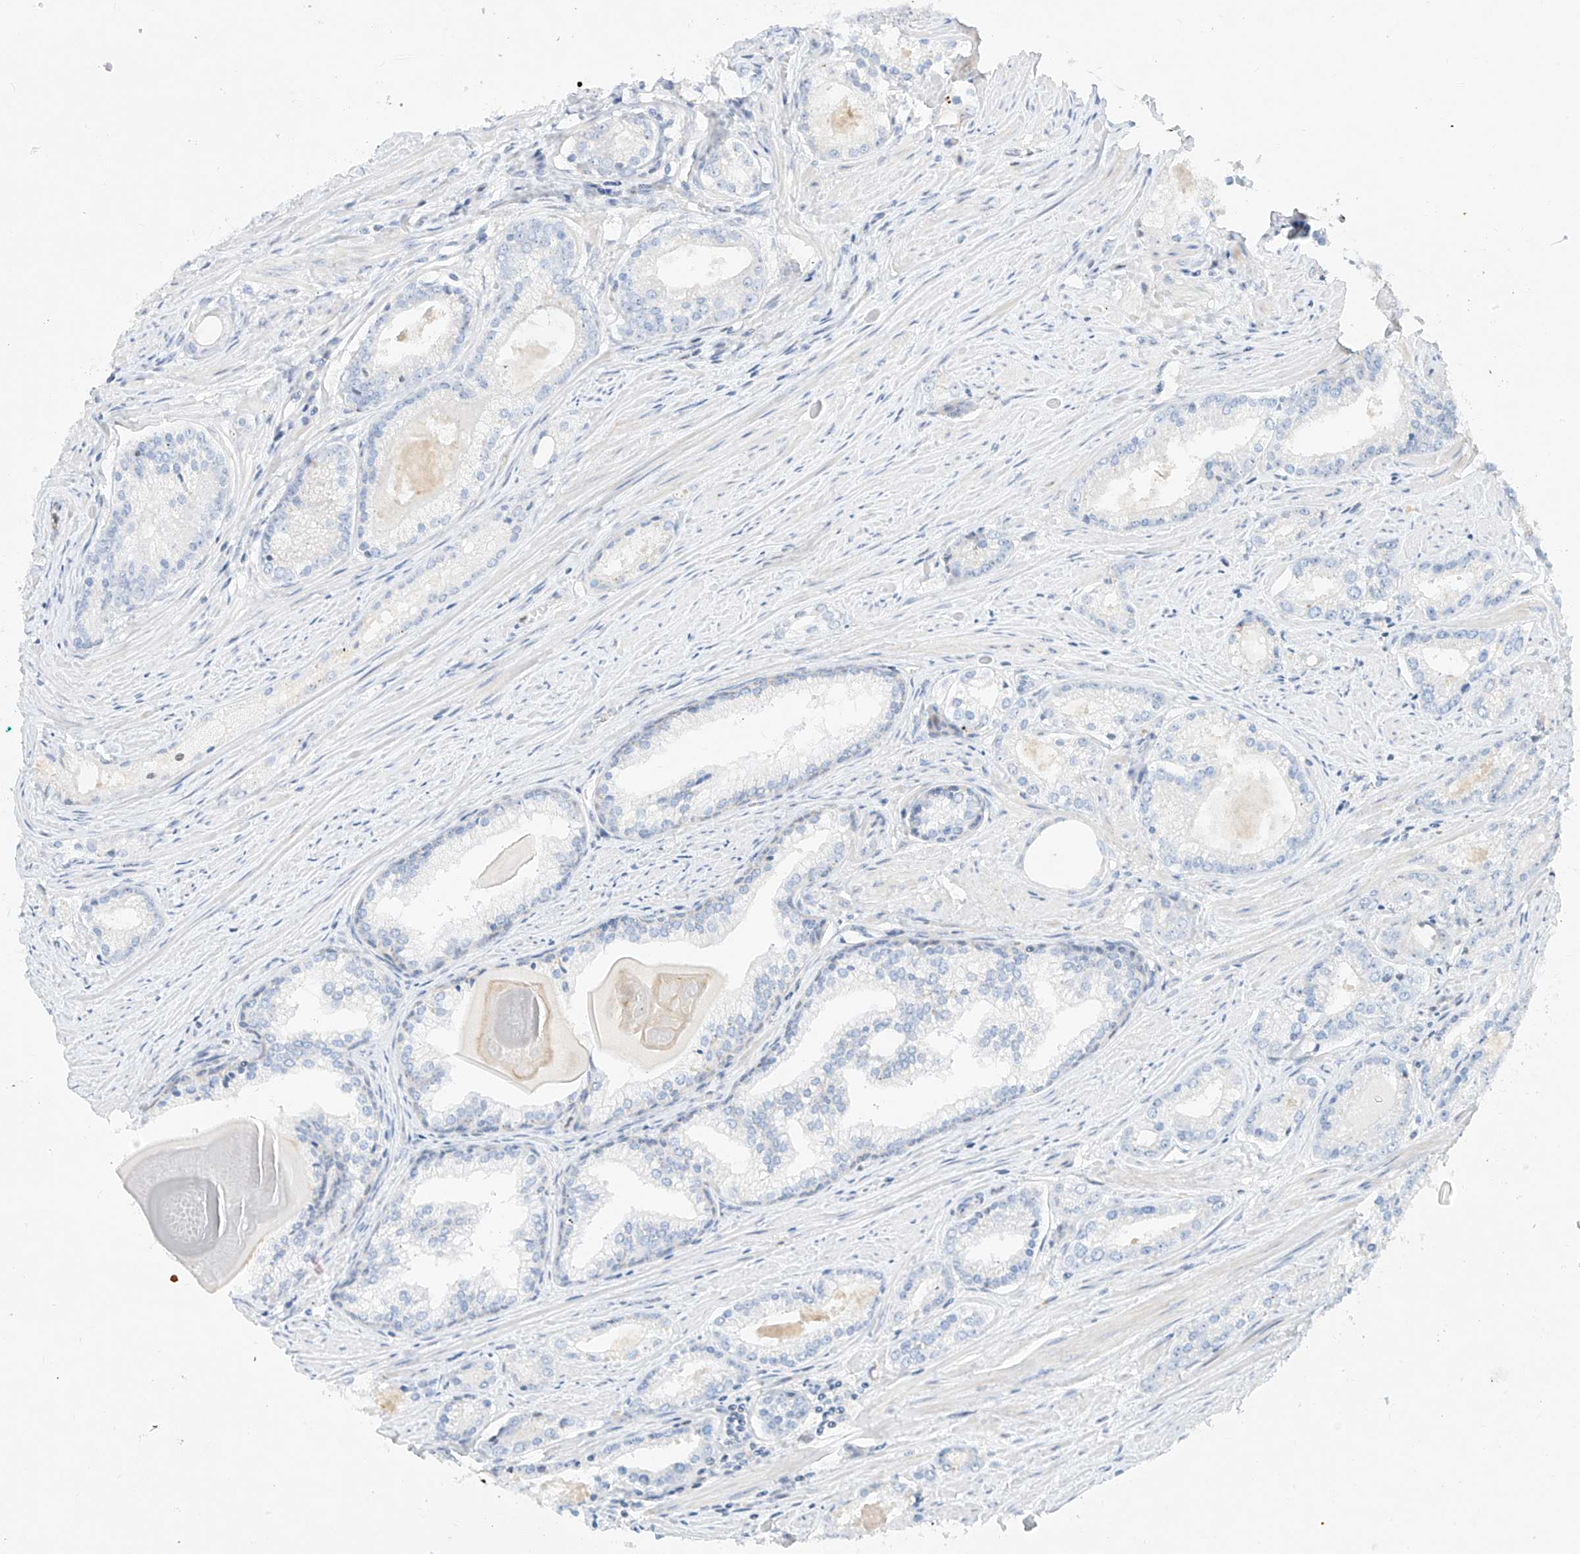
{"staining": {"intensity": "negative", "quantity": "none", "location": "none"}, "tissue": "prostate cancer", "cell_type": "Tumor cells", "image_type": "cancer", "snomed": [{"axis": "morphology", "description": "Adenocarcinoma, Low grade"}, {"axis": "topography", "description": "Prostate"}], "caption": "IHC histopathology image of prostate cancer (low-grade adenocarcinoma) stained for a protein (brown), which shows no expression in tumor cells.", "gene": "SNU13", "patient": {"sex": "male", "age": 54}}